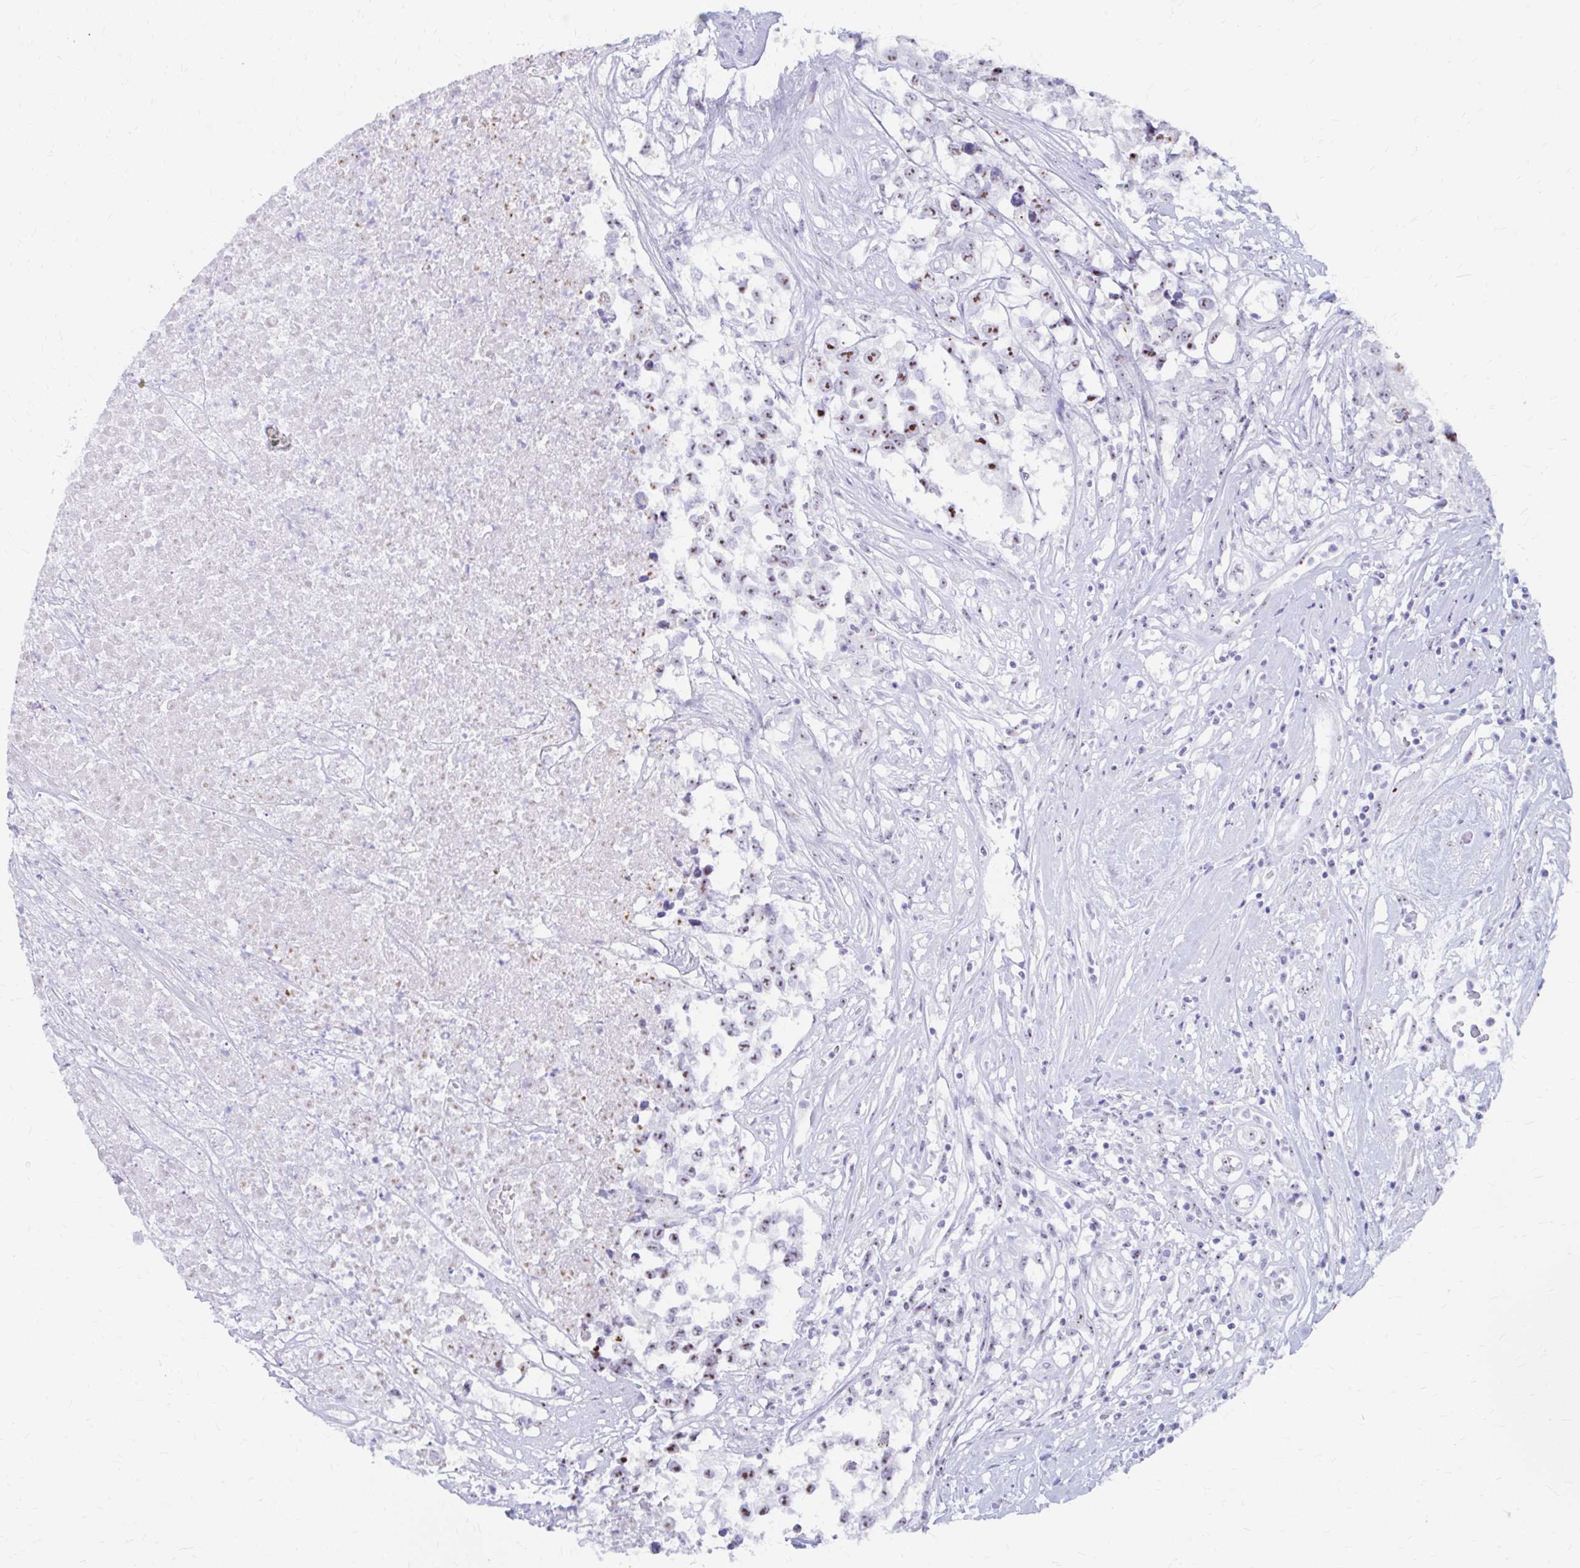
{"staining": {"intensity": "moderate", "quantity": ">75%", "location": "nuclear"}, "tissue": "testis cancer", "cell_type": "Tumor cells", "image_type": "cancer", "snomed": [{"axis": "morphology", "description": "Carcinoma, Embryonal, NOS"}, {"axis": "topography", "description": "Testis"}], "caption": "Protein expression analysis of human testis embryonal carcinoma reveals moderate nuclear positivity in approximately >75% of tumor cells. The staining is performed using DAB brown chromogen to label protein expression. The nuclei are counter-stained blue using hematoxylin.", "gene": "FTSJ3", "patient": {"sex": "male", "age": 83}}